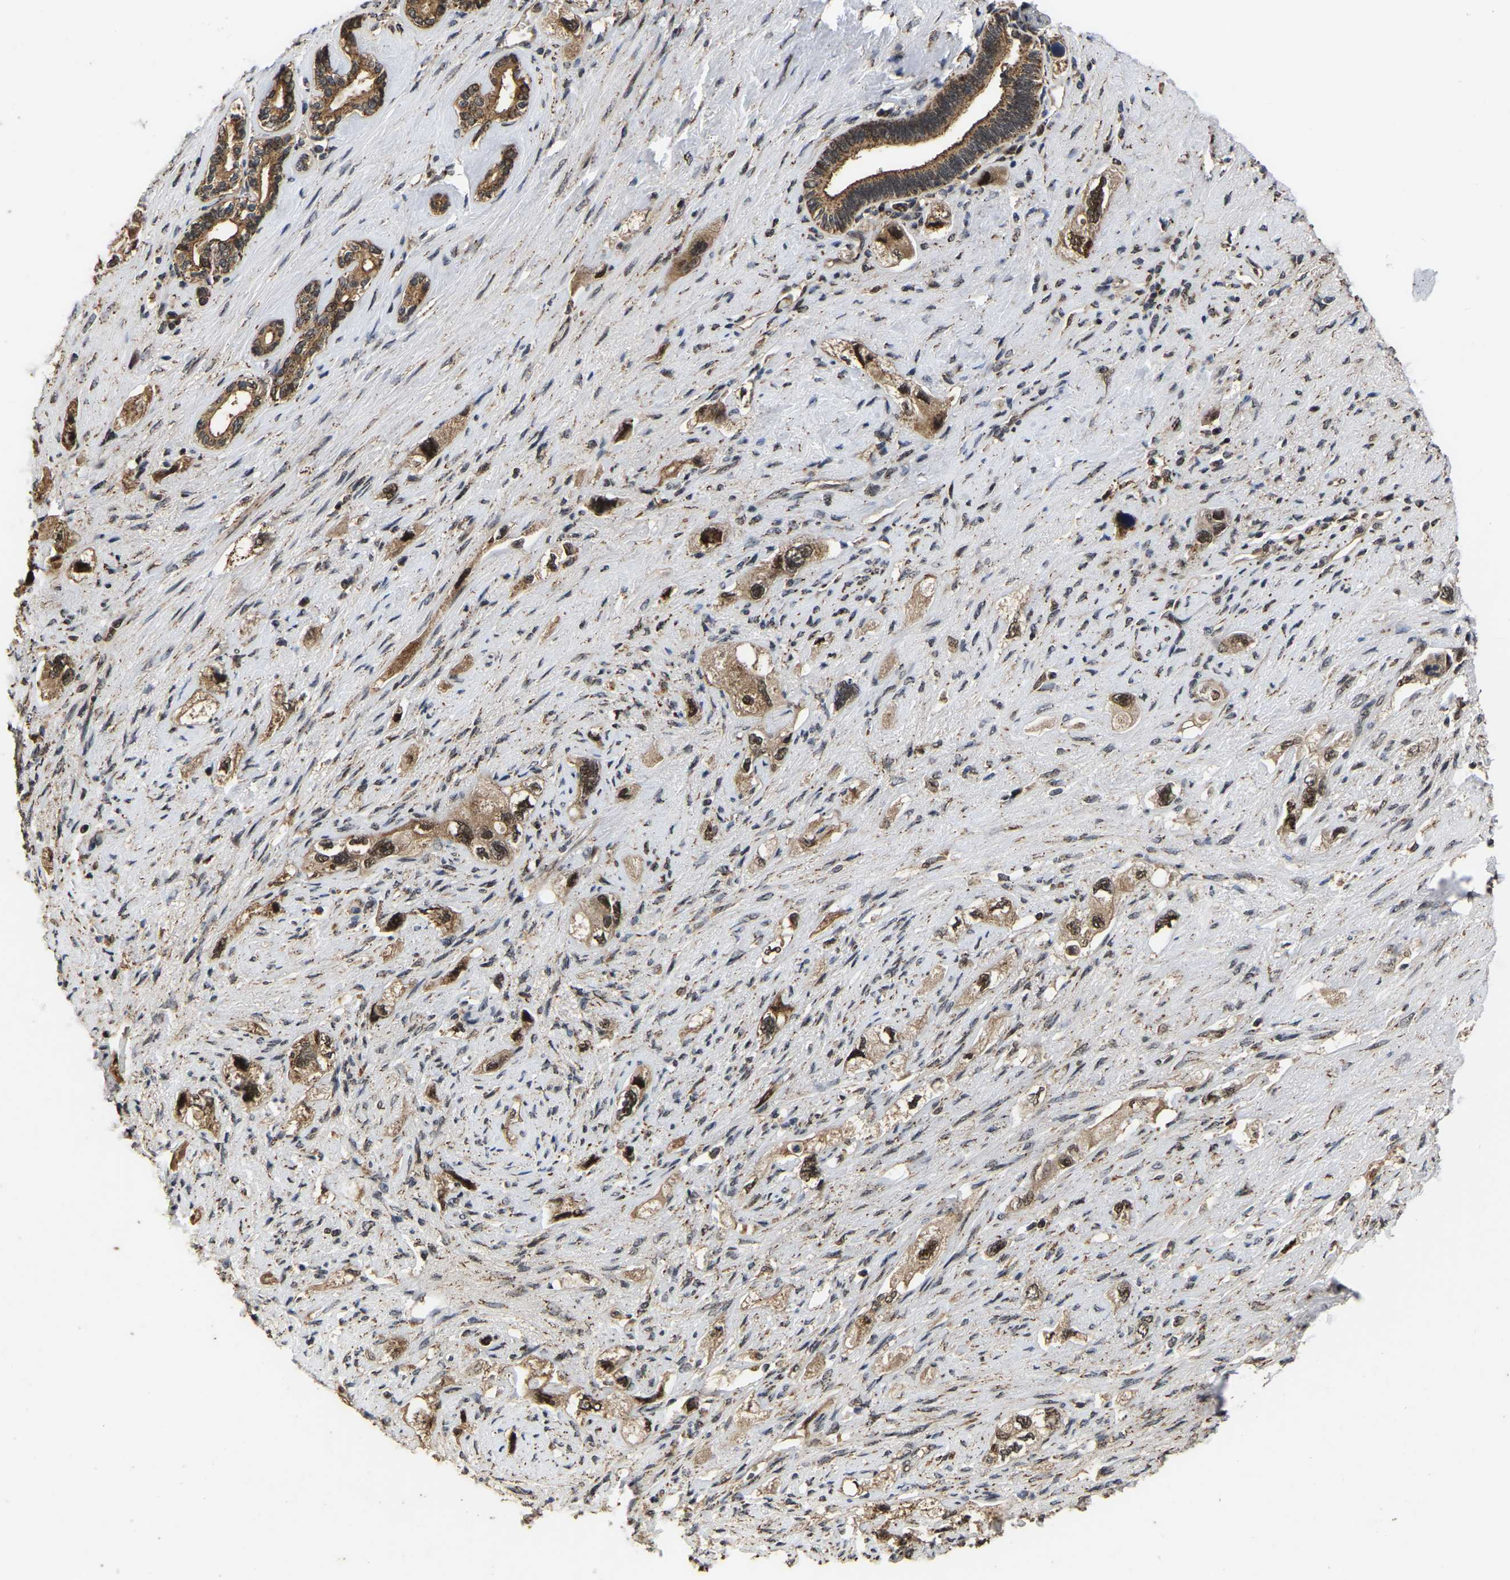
{"staining": {"intensity": "moderate", "quantity": ">75%", "location": "cytoplasmic/membranous,nuclear"}, "tissue": "pancreatic cancer", "cell_type": "Tumor cells", "image_type": "cancer", "snomed": [{"axis": "morphology", "description": "Adenocarcinoma, NOS"}, {"axis": "topography", "description": "Pancreas"}], "caption": "A brown stain labels moderate cytoplasmic/membranous and nuclear positivity of a protein in adenocarcinoma (pancreatic) tumor cells. (DAB IHC with brightfield microscopy, high magnification).", "gene": "CIAO1", "patient": {"sex": "female", "age": 73}}